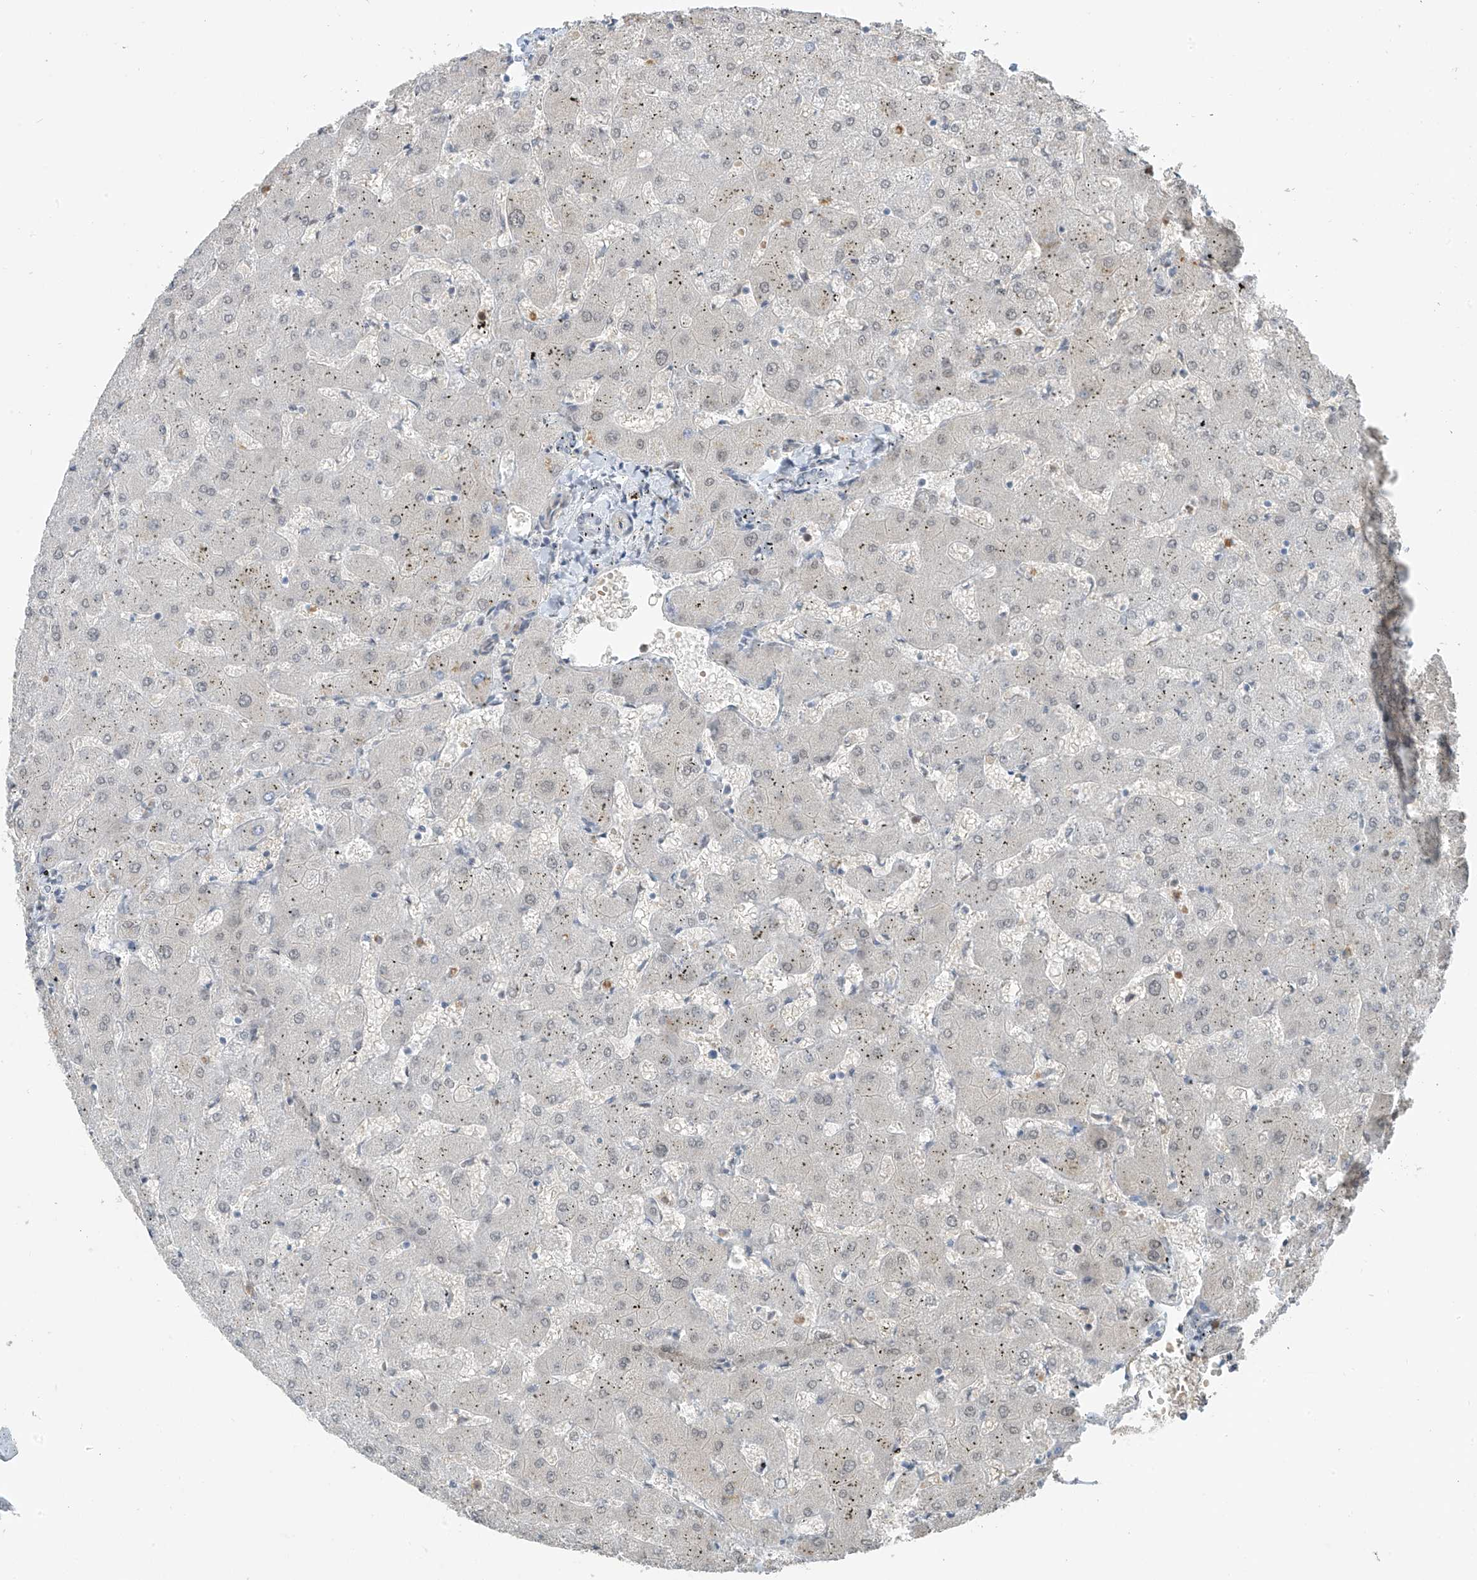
{"staining": {"intensity": "negative", "quantity": "none", "location": "none"}, "tissue": "liver", "cell_type": "Cholangiocytes", "image_type": "normal", "snomed": [{"axis": "morphology", "description": "Normal tissue, NOS"}, {"axis": "topography", "description": "Liver"}], "caption": "The micrograph shows no significant staining in cholangiocytes of liver.", "gene": "MCM9", "patient": {"sex": "female", "age": 63}}